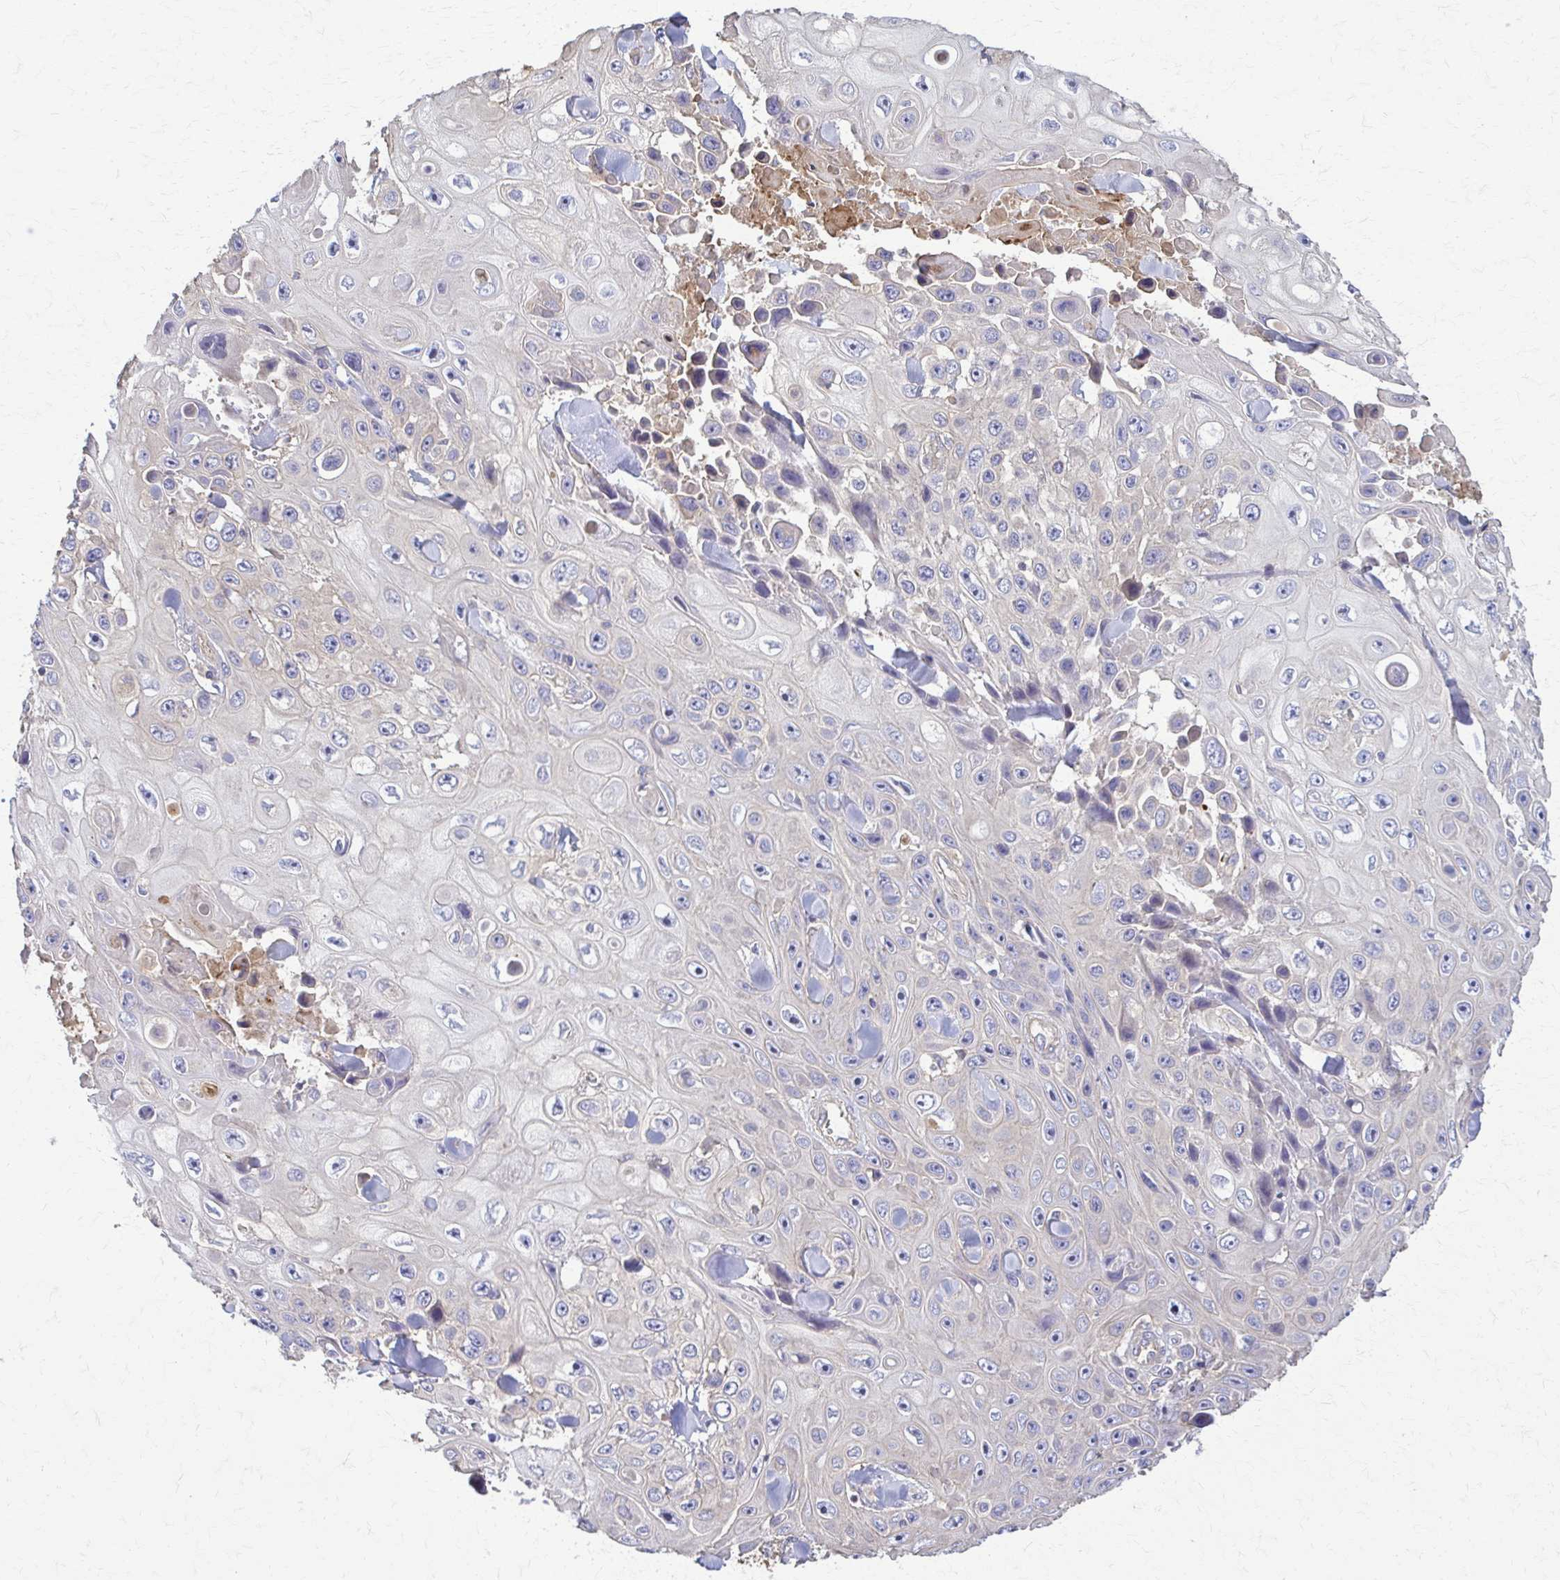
{"staining": {"intensity": "negative", "quantity": "none", "location": "none"}, "tissue": "skin cancer", "cell_type": "Tumor cells", "image_type": "cancer", "snomed": [{"axis": "morphology", "description": "Squamous cell carcinoma, NOS"}, {"axis": "topography", "description": "Skin"}], "caption": "Micrograph shows no significant protein staining in tumor cells of skin cancer.", "gene": "DSP", "patient": {"sex": "male", "age": 82}}